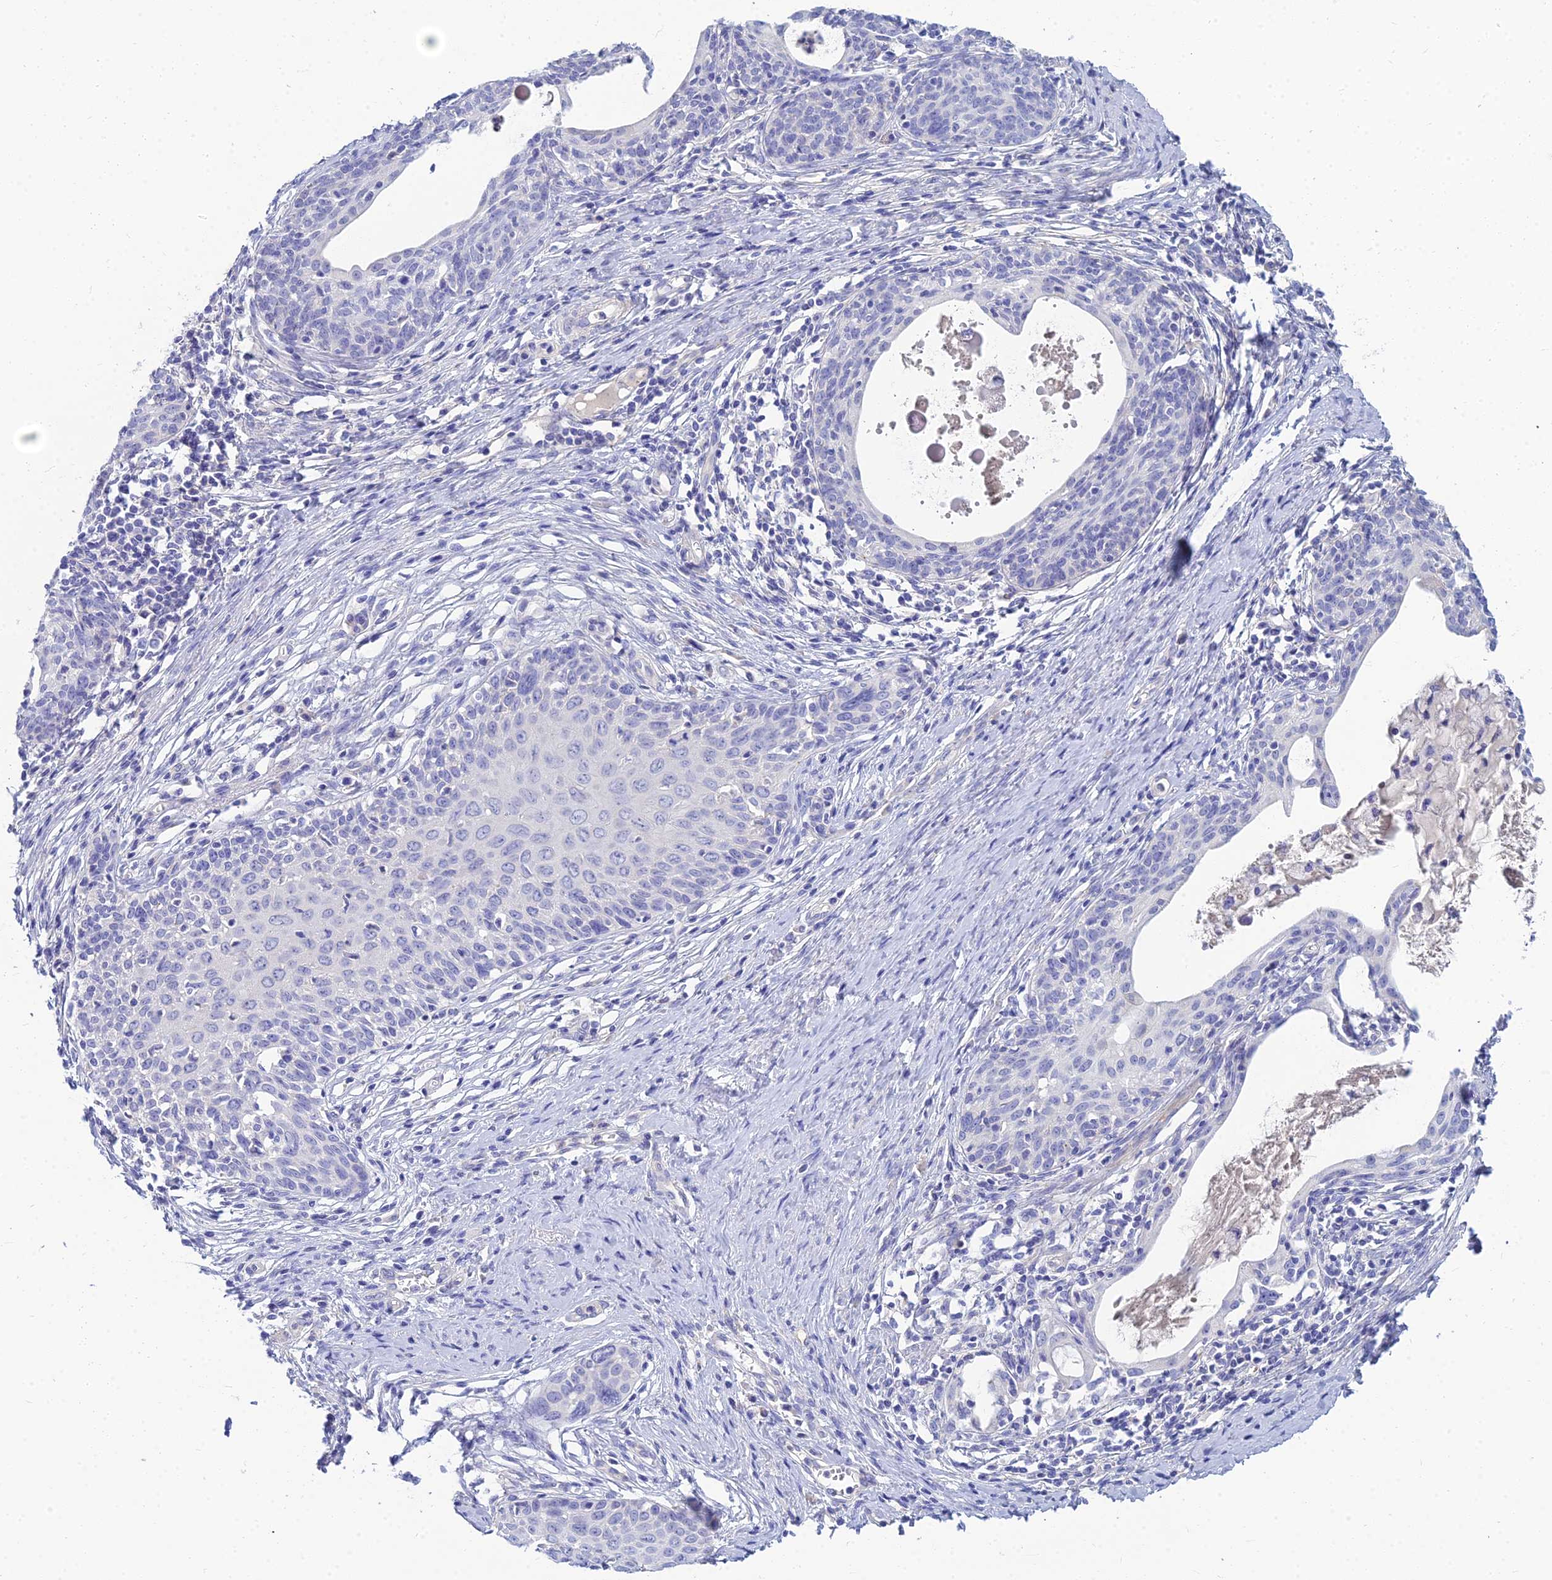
{"staining": {"intensity": "negative", "quantity": "none", "location": "none"}, "tissue": "cervical cancer", "cell_type": "Tumor cells", "image_type": "cancer", "snomed": [{"axis": "morphology", "description": "Squamous cell carcinoma, NOS"}, {"axis": "topography", "description": "Cervix"}], "caption": "This is a micrograph of immunohistochemistry (IHC) staining of cervical cancer, which shows no staining in tumor cells.", "gene": "ZNF552", "patient": {"sex": "female", "age": 52}}